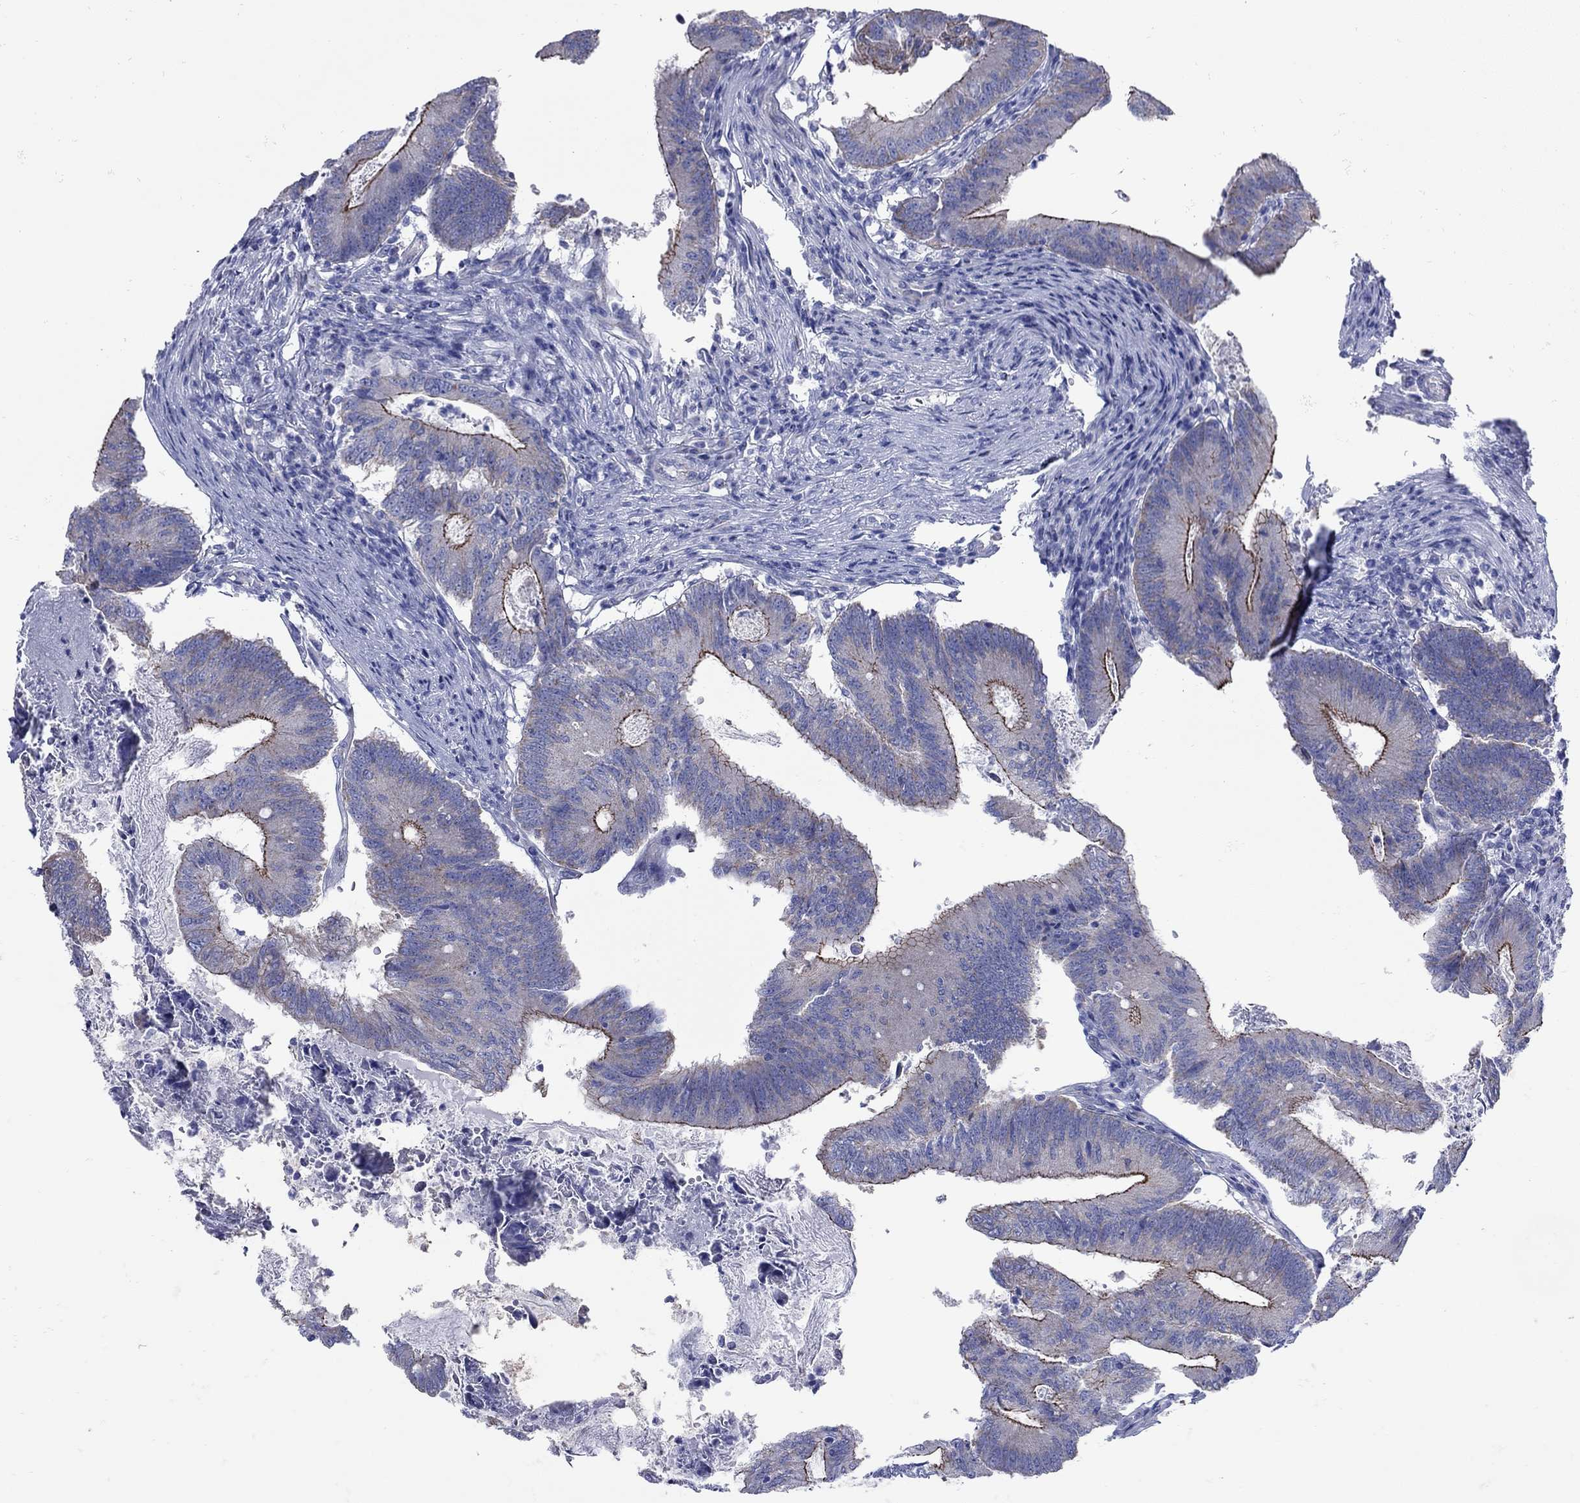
{"staining": {"intensity": "strong", "quantity": "25%-75%", "location": "cytoplasmic/membranous"}, "tissue": "colorectal cancer", "cell_type": "Tumor cells", "image_type": "cancer", "snomed": [{"axis": "morphology", "description": "Adenocarcinoma, NOS"}, {"axis": "topography", "description": "Colon"}], "caption": "There is high levels of strong cytoplasmic/membranous positivity in tumor cells of colorectal cancer, as demonstrated by immunohistochemical staining (brown color).", "gene": "PDZD3", "patient": {"sex": "female", "age": 70}}